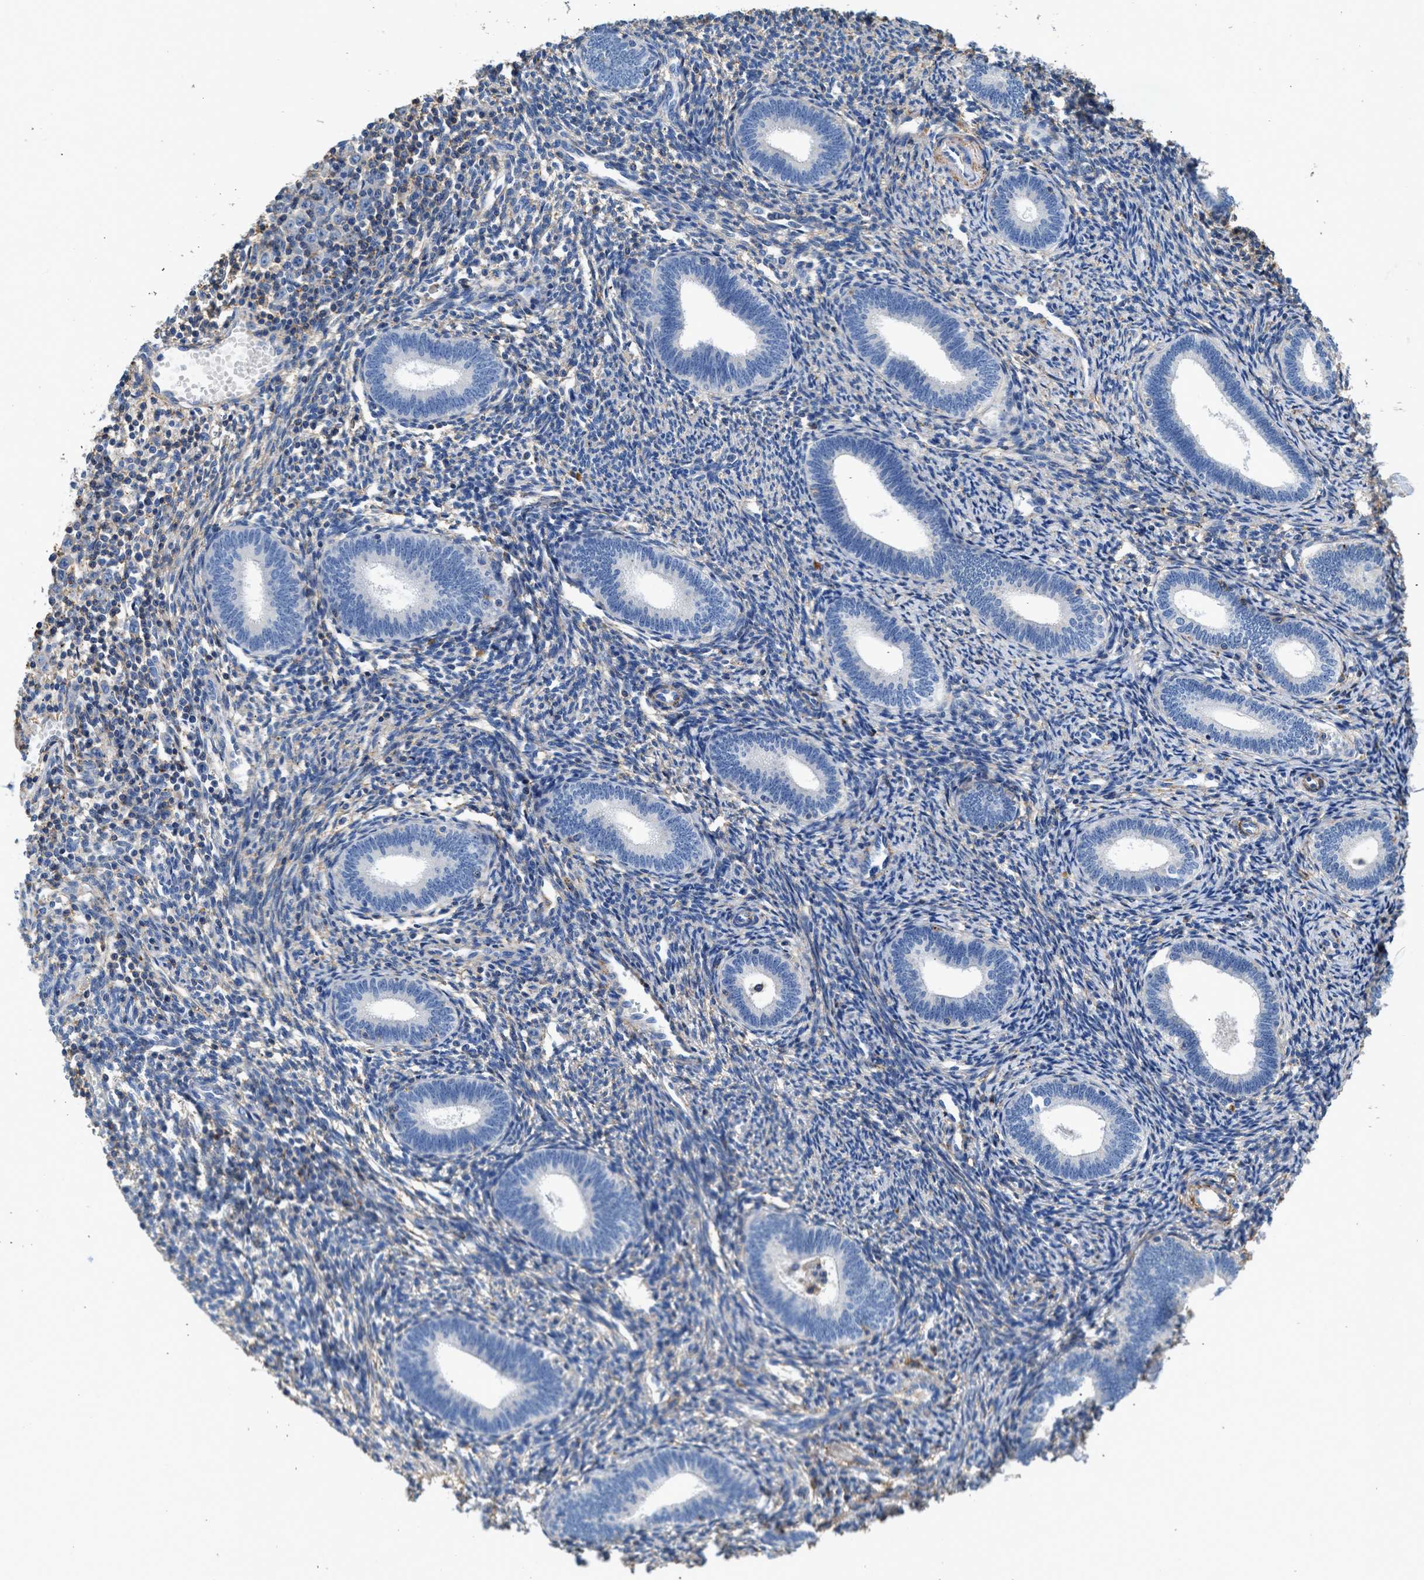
{"staining": {"intensity": "moderate", "quantity": "<25%", "location": "cytoplasmic/membranous"}, "tissue": "endometrium", "cell_type": "Cells in endometrial stroma", "image_type": "normal", "snomed": [{"axis": "morphology", "description": "Normal tissue, NOS"}, {"axis": "topography", "description": "Endometrium"}], "caption": "Immunohistochemistry (IHC) photomicrograph of benign endometrium stained for a protein (brown), which shows low levels of moderate cytoplasmic/membranous positivity in about <25% of cells in endometrial stroma.", "gene": "KCNQ4", "patient": {"sex": "female", "age": 41}}